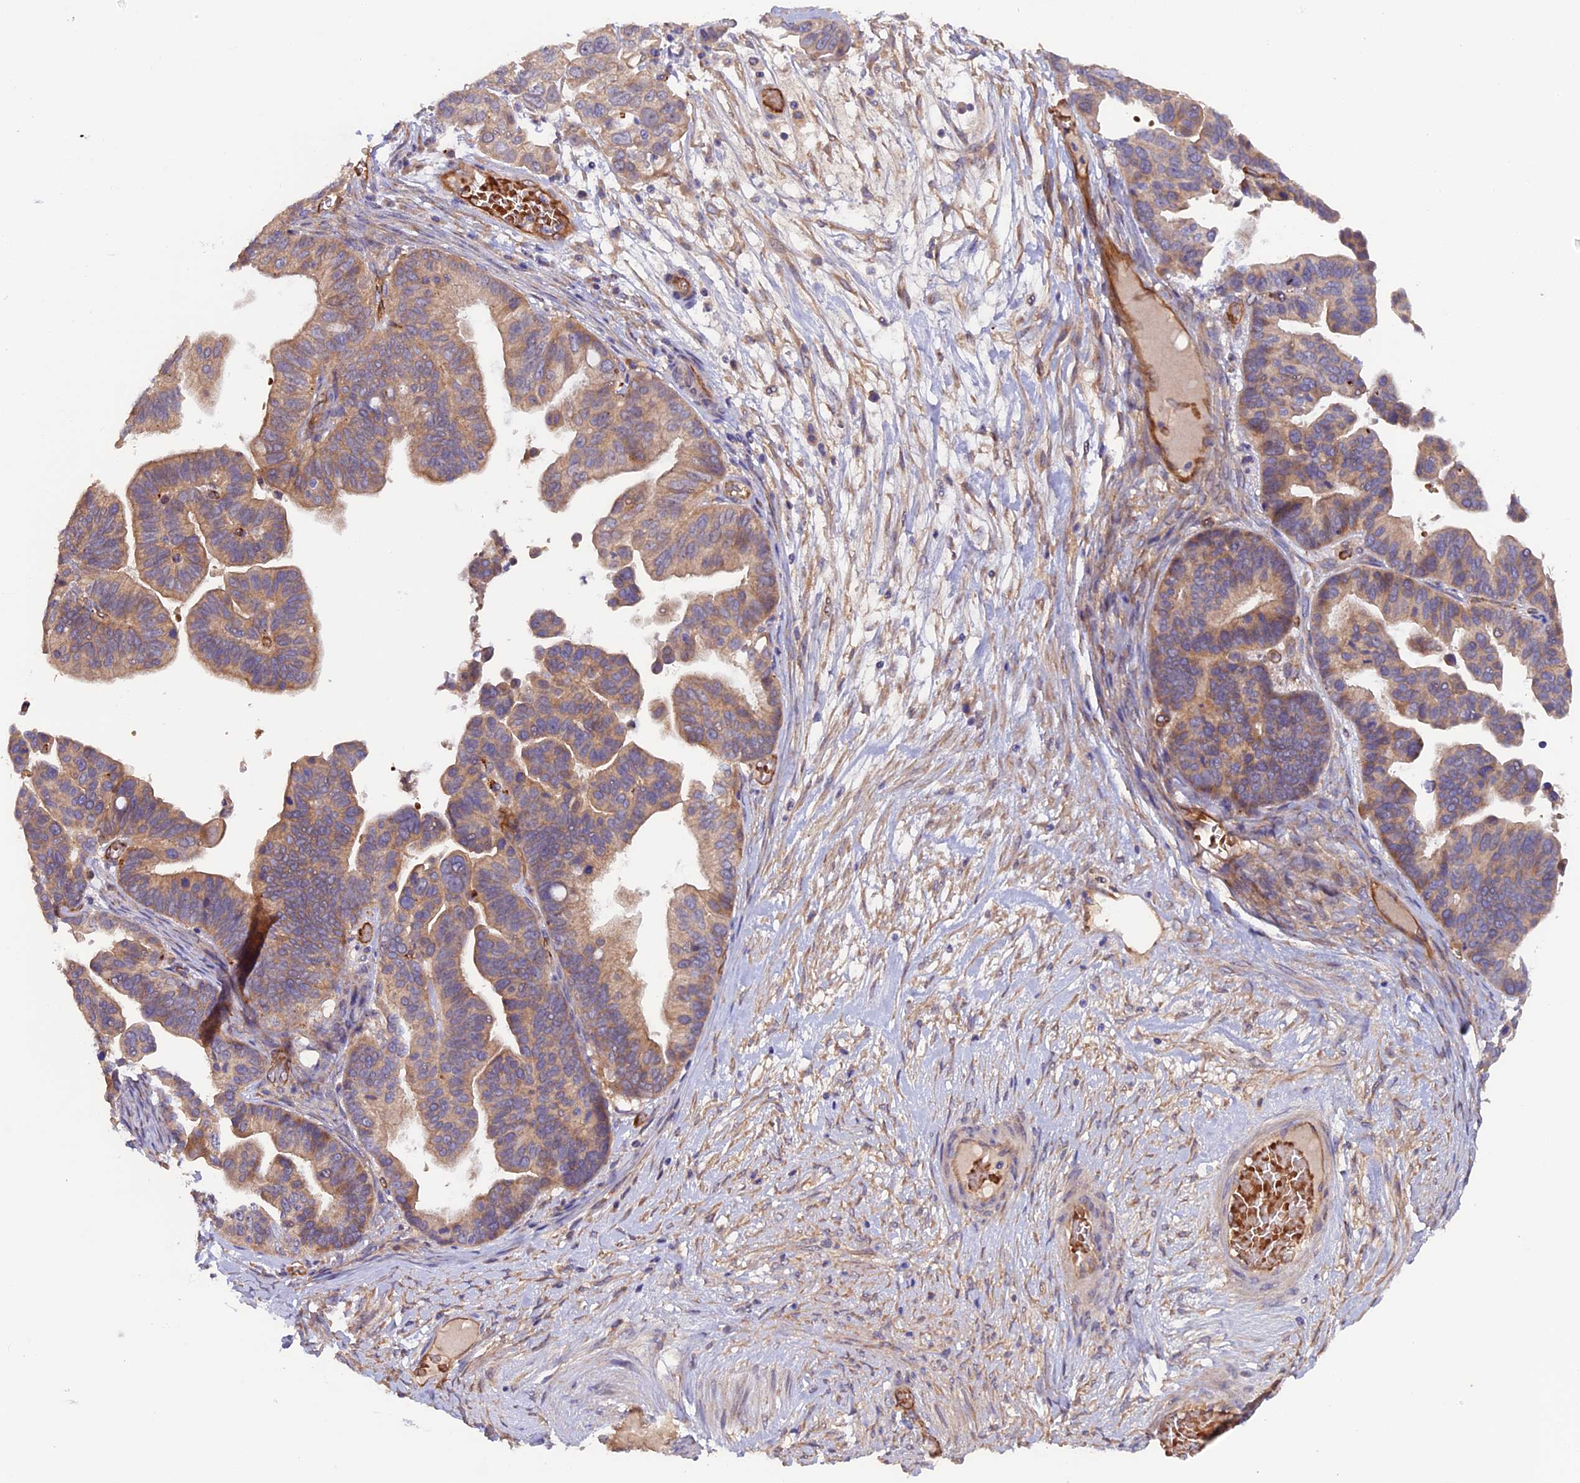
{"staining": {"intensity": "moderate", "quantity": ">75%", "location": "cytoplasmic/membranous"}, "tissue": "ovarian cancer", "cell_type": "Tumor cells", "image_type": "cancer", "snomed": [{"axis": "morphology", "description": "Cystadenocarcinoma, serous, NOS"}, {"axis": "topography", "description": "Ovary"}], "caption": "Tumor cells show medium levels of moderate cytoplasmic/membranous staining in about >75% of cells in ovarian serous cystadenocarcinoma. (Brightfield microscopy of DAB IHC at high magnification).", "gene": "DUS3L", "patient": {"sex": "female", "age": 56}}